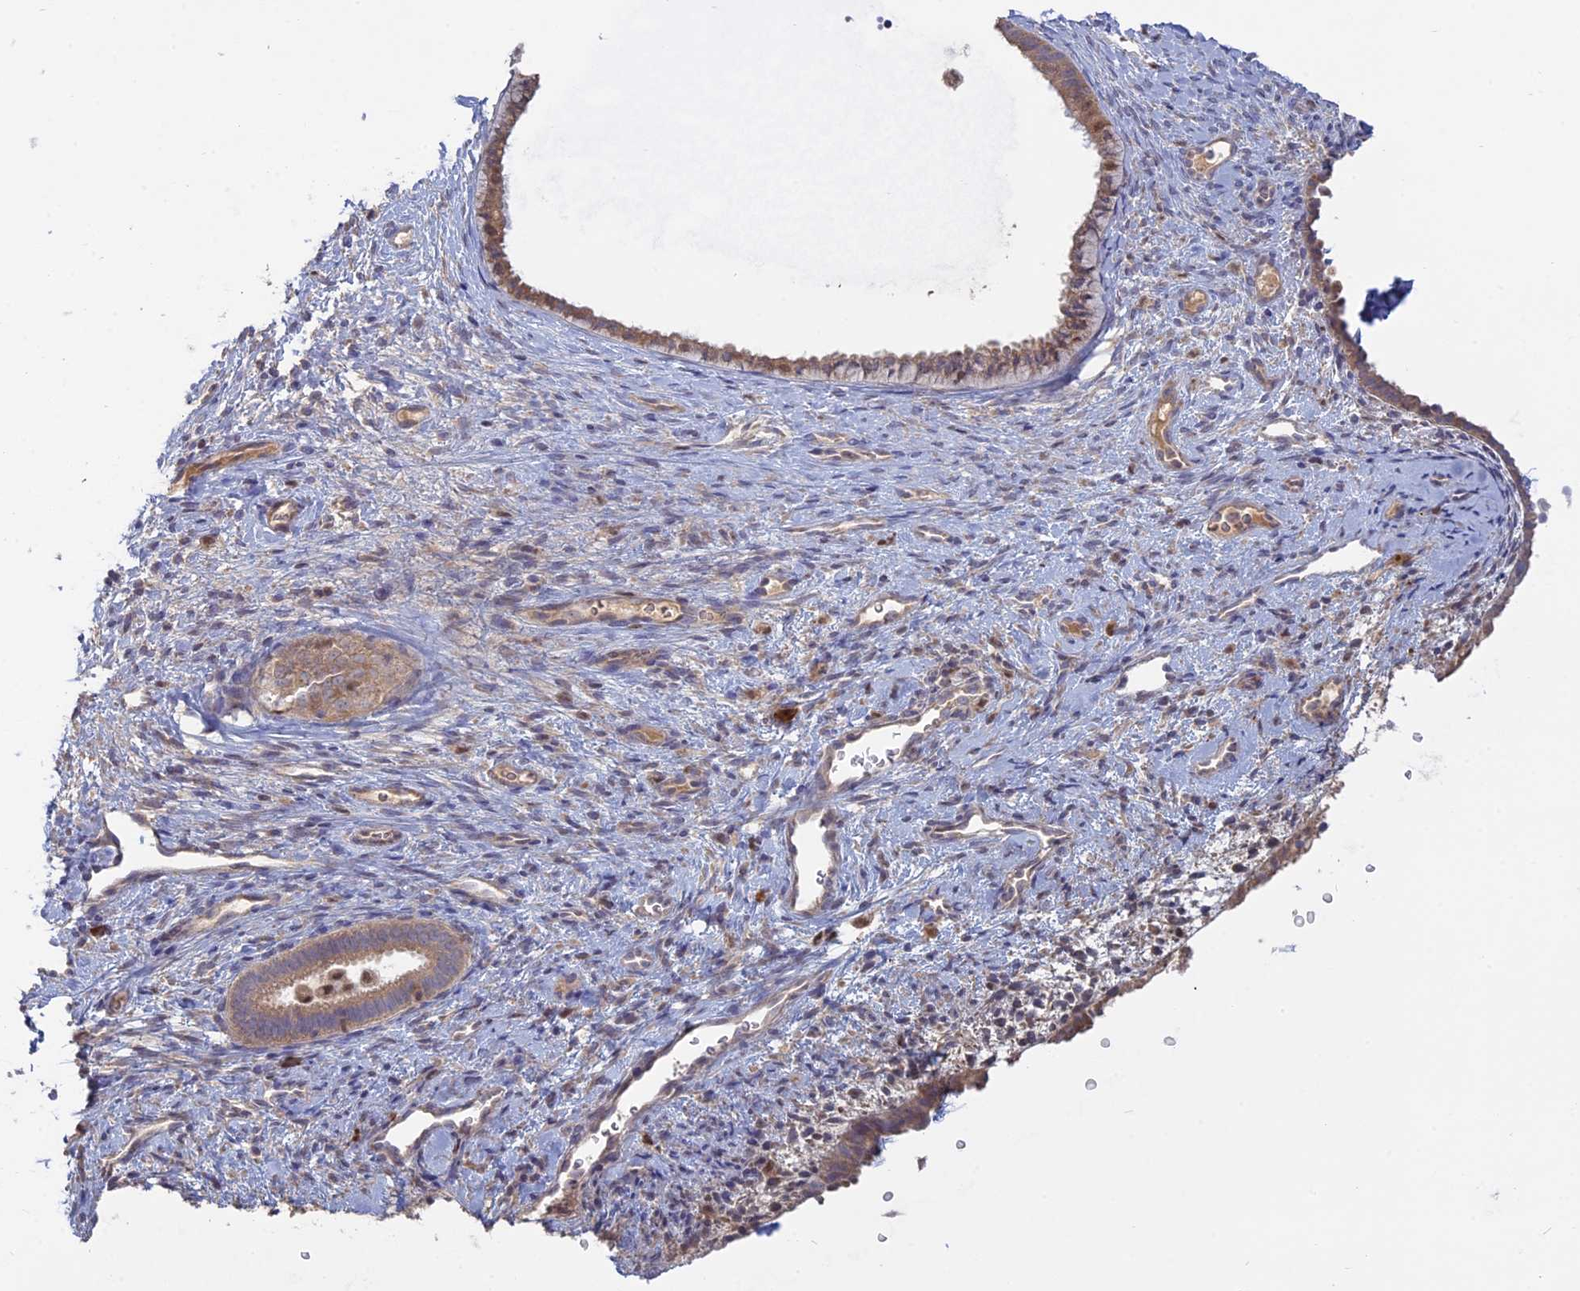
{"staining": {"intensity": "weak", "quantity": "<25%", "location": "cytoplasmic/membranous"}, "tissue": "endometrium", "cell_type": "Cells in endometrial stroma", "image_type": "normal", "snomed": [{"axis": "morphology", "description": "Normal tissue, NOS"}, {"axis": "topography", "description": "Endometrium"}], "caption": "High magnification brightfield microscopy of normal endometrium stained with DAB (3,3'-diaminobenzidine) (brown) and counterstained with hematoxylin (blue): cells in endometrial stroma show no significant staining. Brightfield microscopy of immunohistochemistry stained with DAB (3,3'-diaminobenzidine) (brown) and hematoxylin (blue), captured at high magnification.", "gene": "TMEM208", "patient": {"sex": "female", "age": 65}}